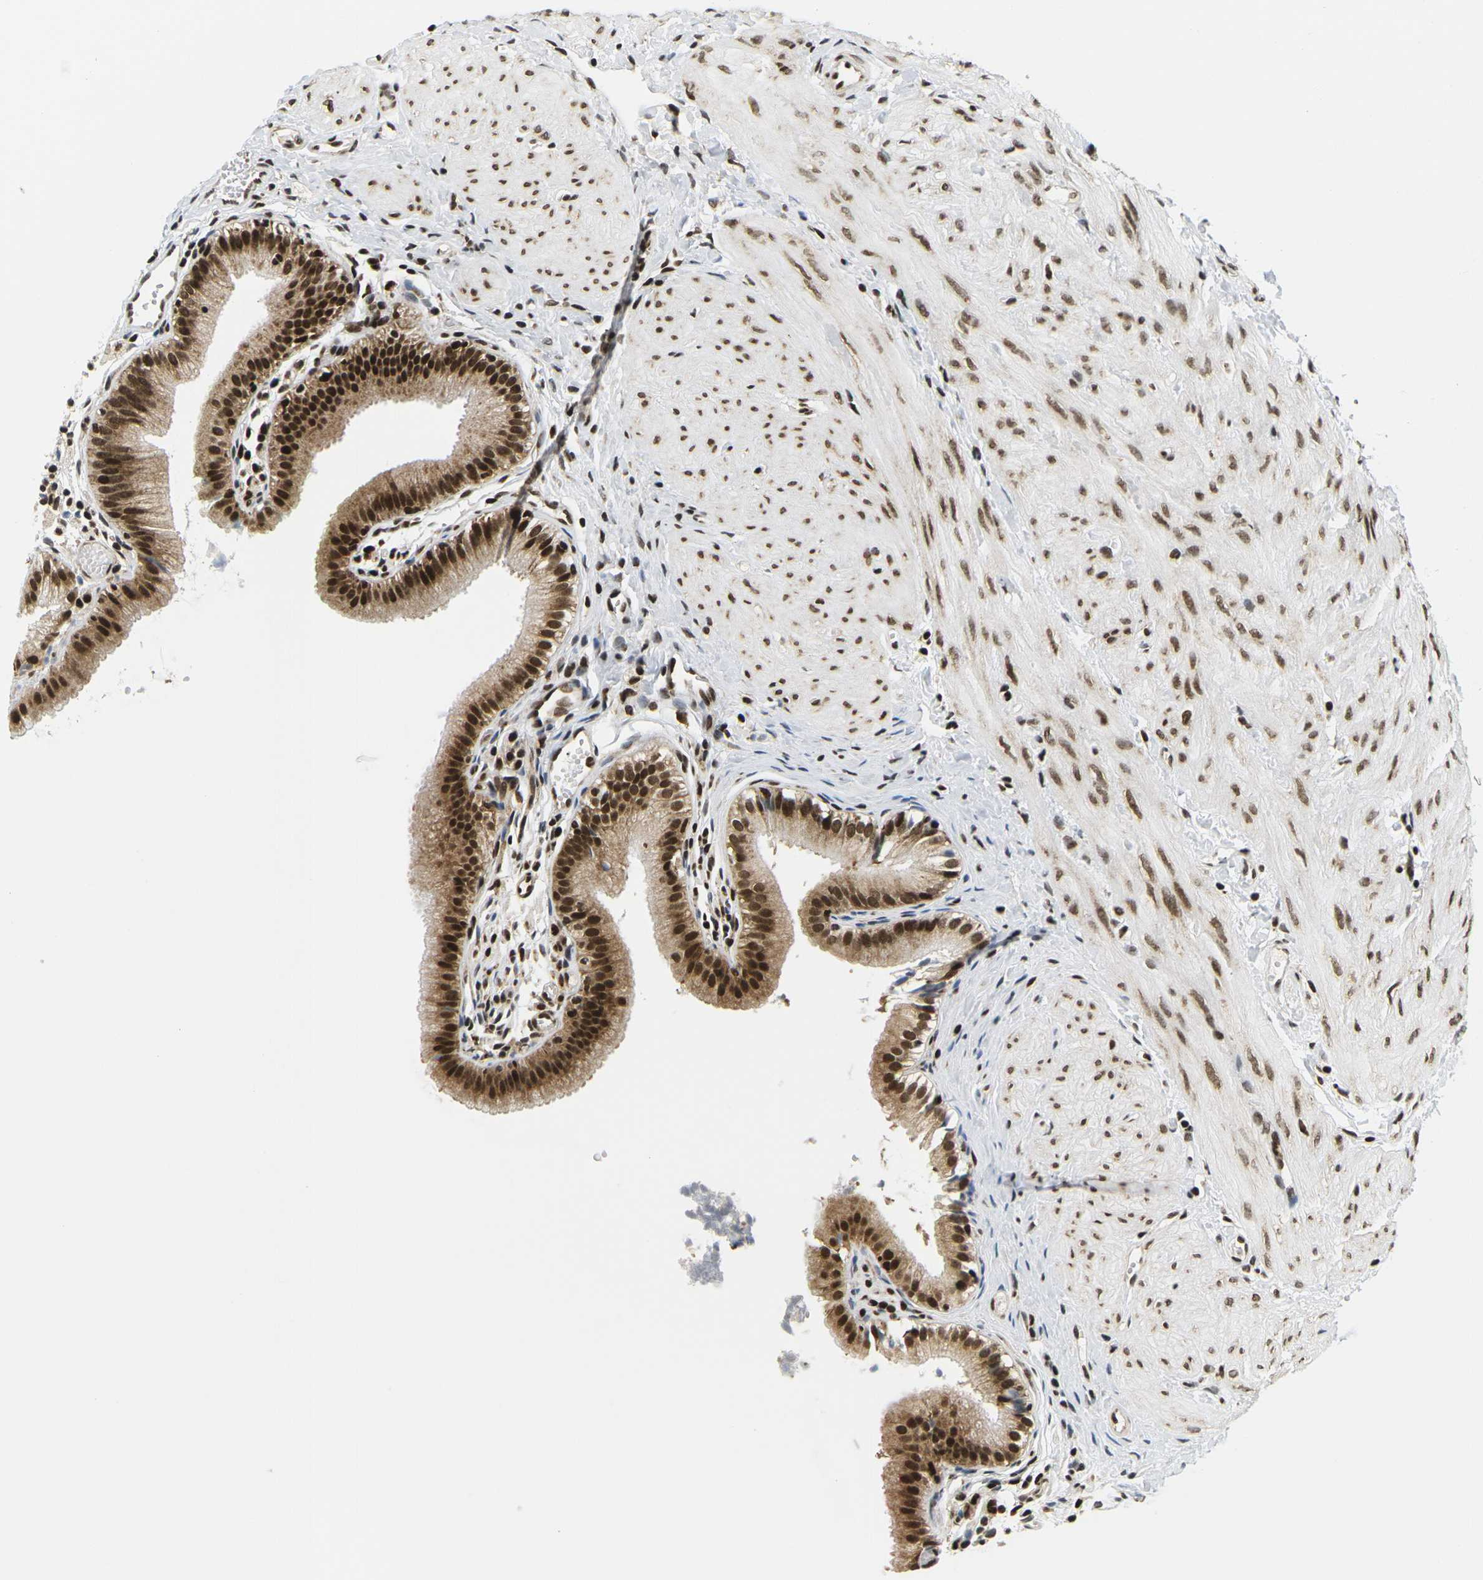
{"staining": {"intensity": "strong", "quantity": ">75%", "location": "cytoplasmic/membranous,nuclear"}, "tissue": "gallbladder", "cell_type": "Glandular cells", "image_type": "normal", "snomed": [{"axis": "morphology", "description": "Normal tissue, NOS"}, {"axis": "topography", "description": "Gallbladder"}], "caption": "Strong cytoplasmic/membranous,nuclear staining for a protein is present in about >75% of glandular cells of unremarkable gallbladder using IHC.", "gene": "CELF1", "patient": {"sex": "female", "age": 26}}